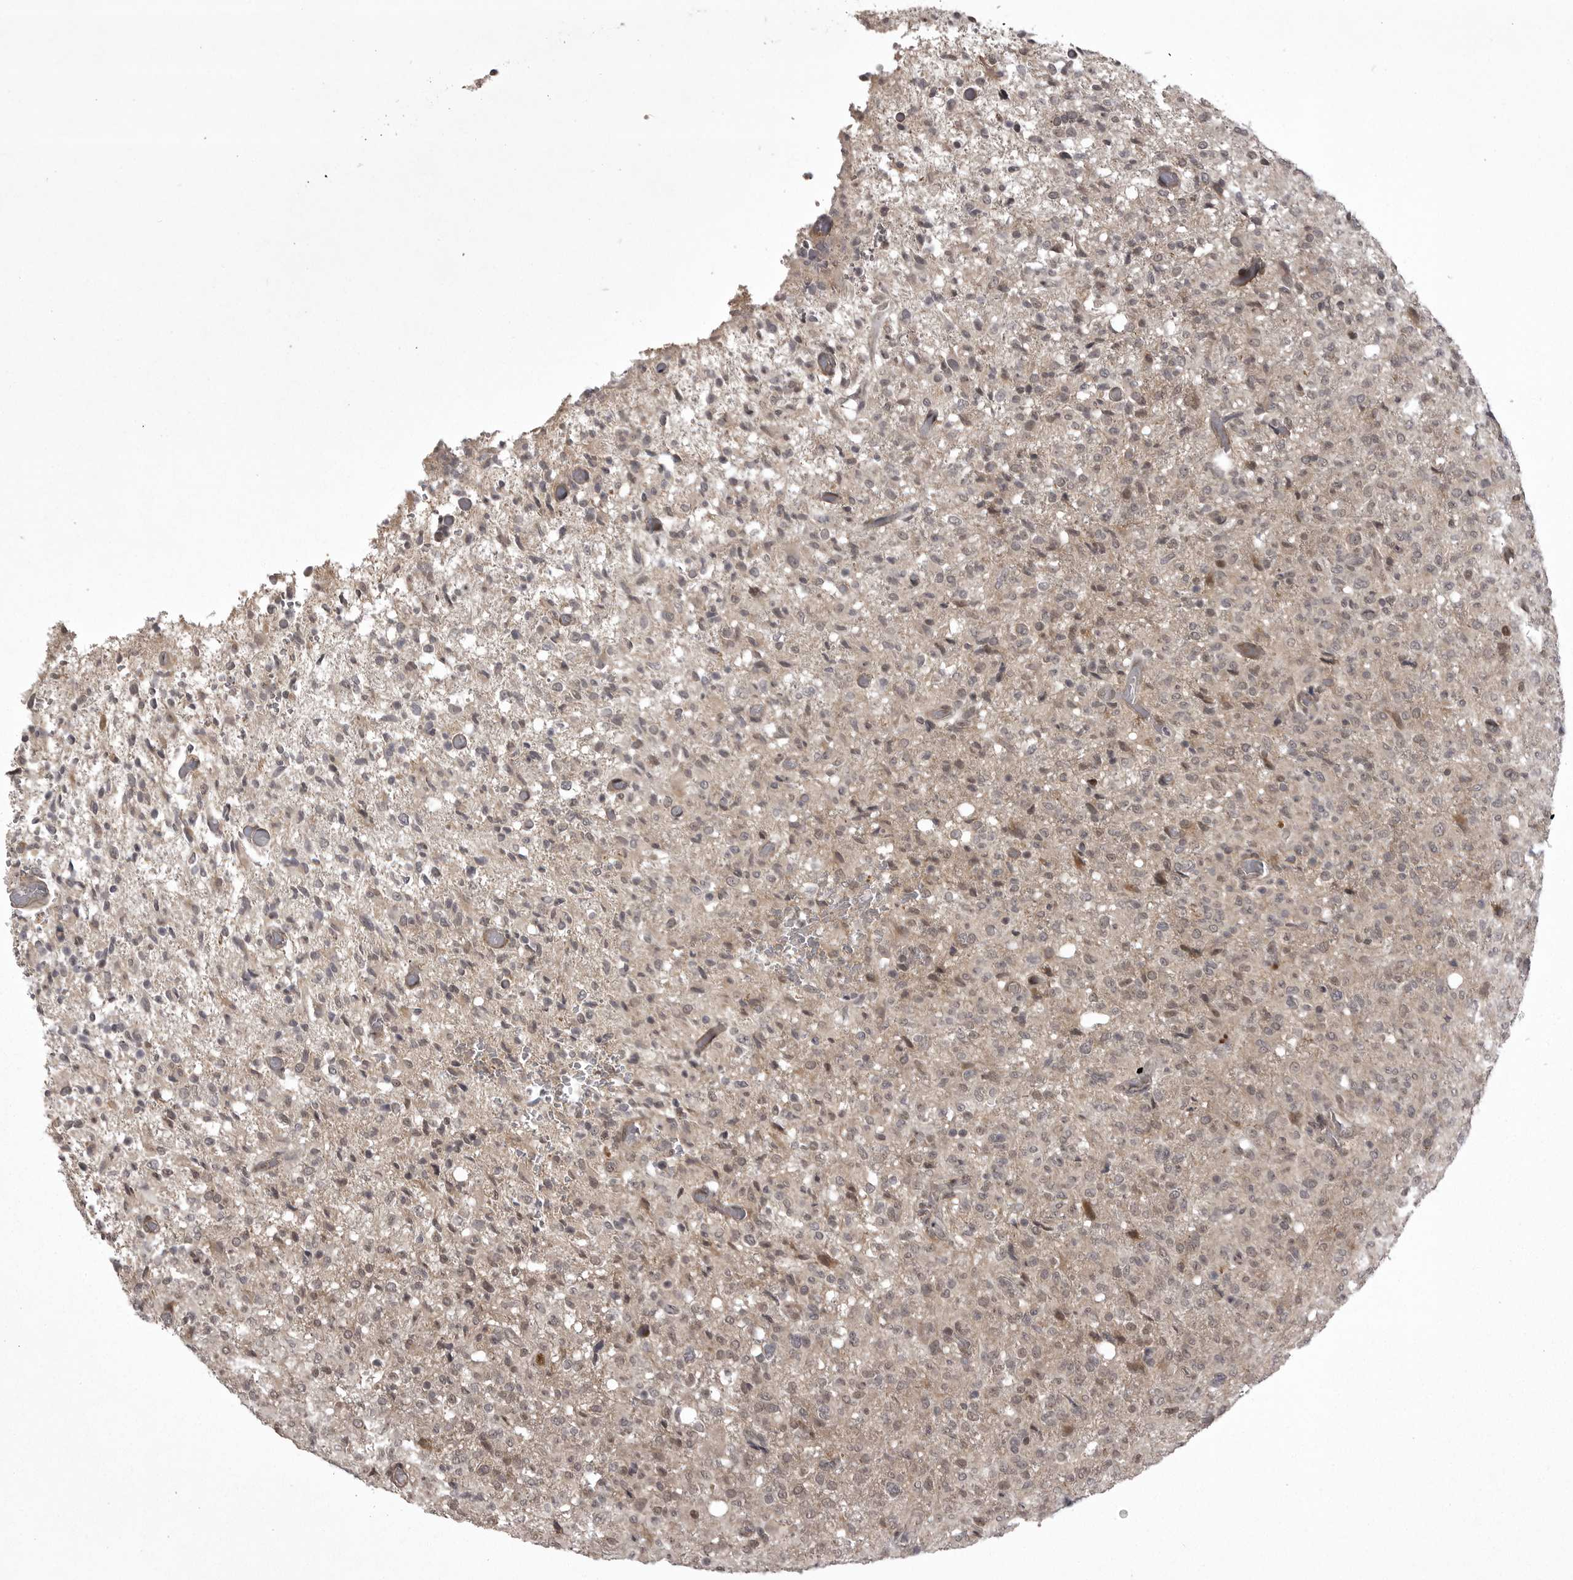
{"staining": {"intensity": "weak", "quantity": ">75%", "location": "cytoplasmic/membranous,nuclear"}, "tissue": "glioma", "cell_type": "Tumor cells", "image_type": "cancer", "snomed": [{"axis": "morphology", "description": "Glioma, malignant, High grade"}, {"axis": "topography", "description": "Brain"}], "caption": "Human malignant glioma (high-grade) stained for a protein (brown) demonstrates weak cytoplasmic/membranous and nuclear positive positivity in about >75% of tumor cells.", "gene": "SNX16", "patient": {"sex": "female", "age": 57}}